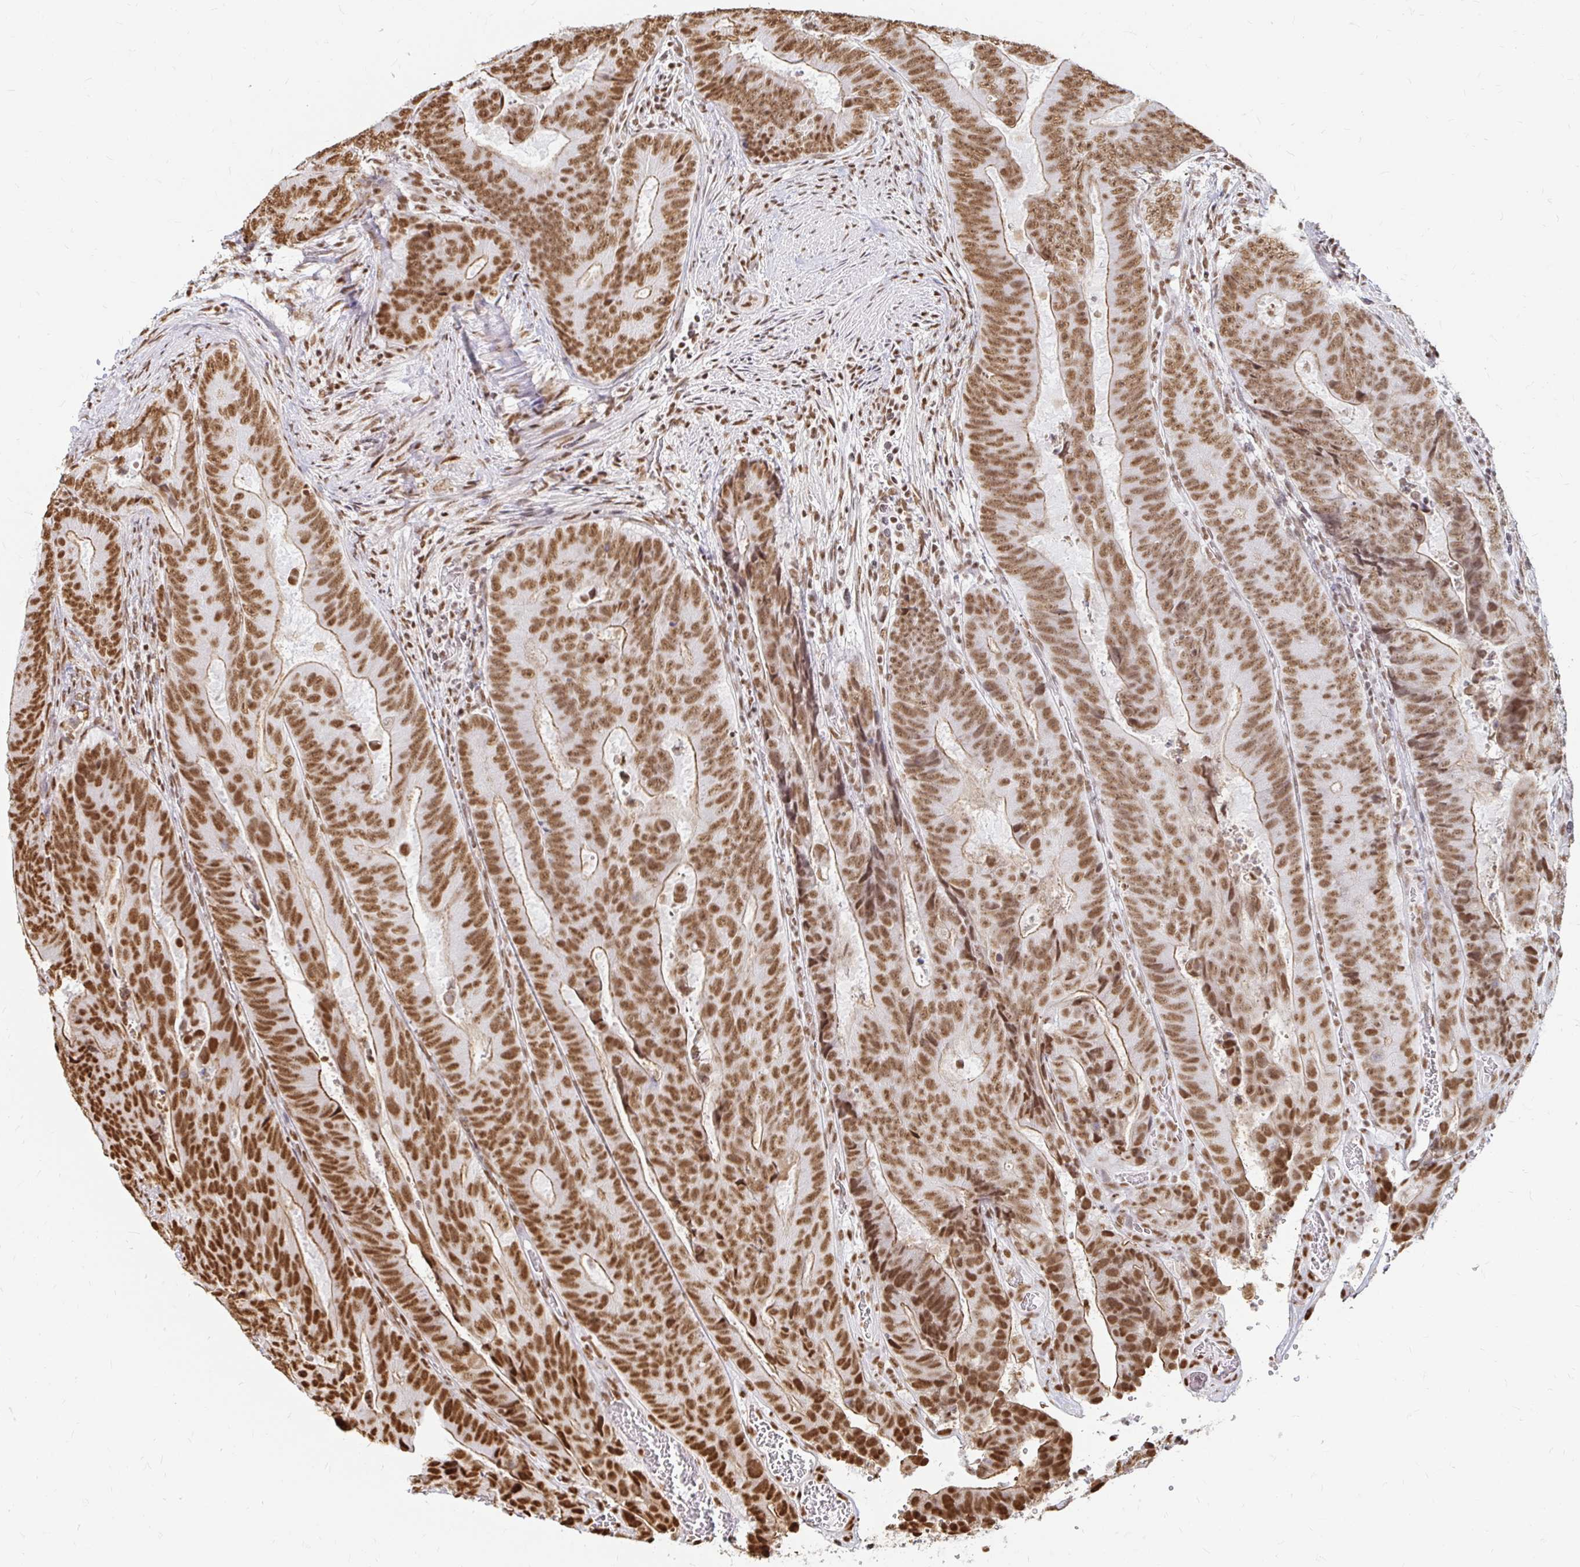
{"staining": {"intensity": "moderate", "quantity": ">75%", "location": "cytoplasmic/membranous,nuclear"}, "tissue": "colorectal cancer", "cell_type": "Tumor cells", "image_type": "cancer", "snomed": [{"axis": "morphology", "description": "Adenocarcinoma, NOS"}, {"axis": "topography", "description": "Colon"}], "caption": "Approximately >75% of tumor cells in colorectal cancer exhibit moderate cytoplasmic/membranous and nuclear protein expression as visualized by brown immunohistochemical staining.", "gene": "HNRNPU", "patient": {"sex": "female", "age": 48}}